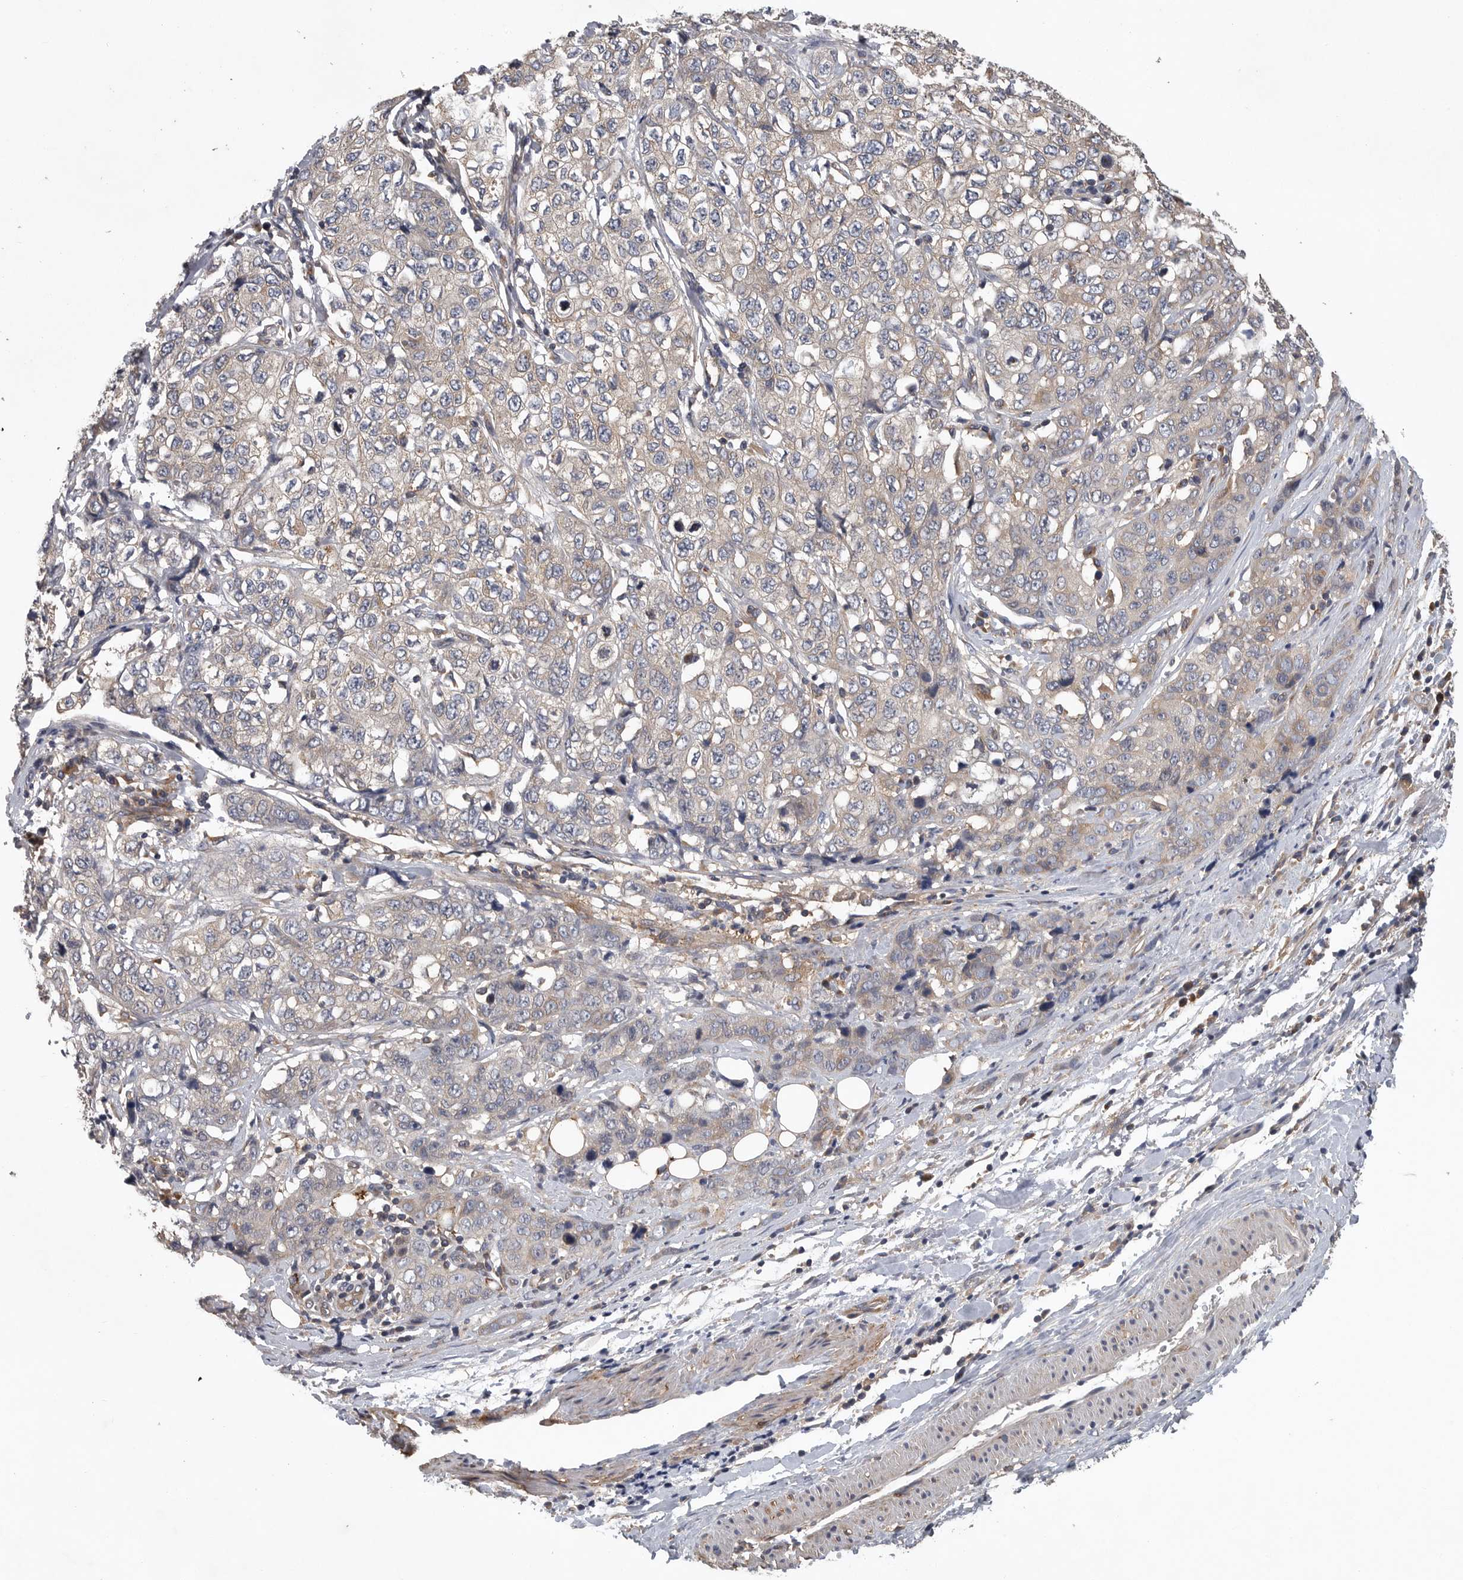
{"staining": {"intensity": "negative", "quantity": "none", "location": "none"}, "tissue": "stomach cancer", "cell_type": "Tumor cells", "image_type": "cancer", "snomed": [{"axis": "morphology", "description": "Adenocarcinoma, NOS"}, {"axis": "topography", "description": "Stomach"}], "caption": "A photomicrograph of human stomach cancer (adenocarcinoma) is negative for staining in tumor cells. (DAB immunohistochemistry, high magnification).", "gene": "OXR1", "patient": {"sex": "male", "age": 48}}